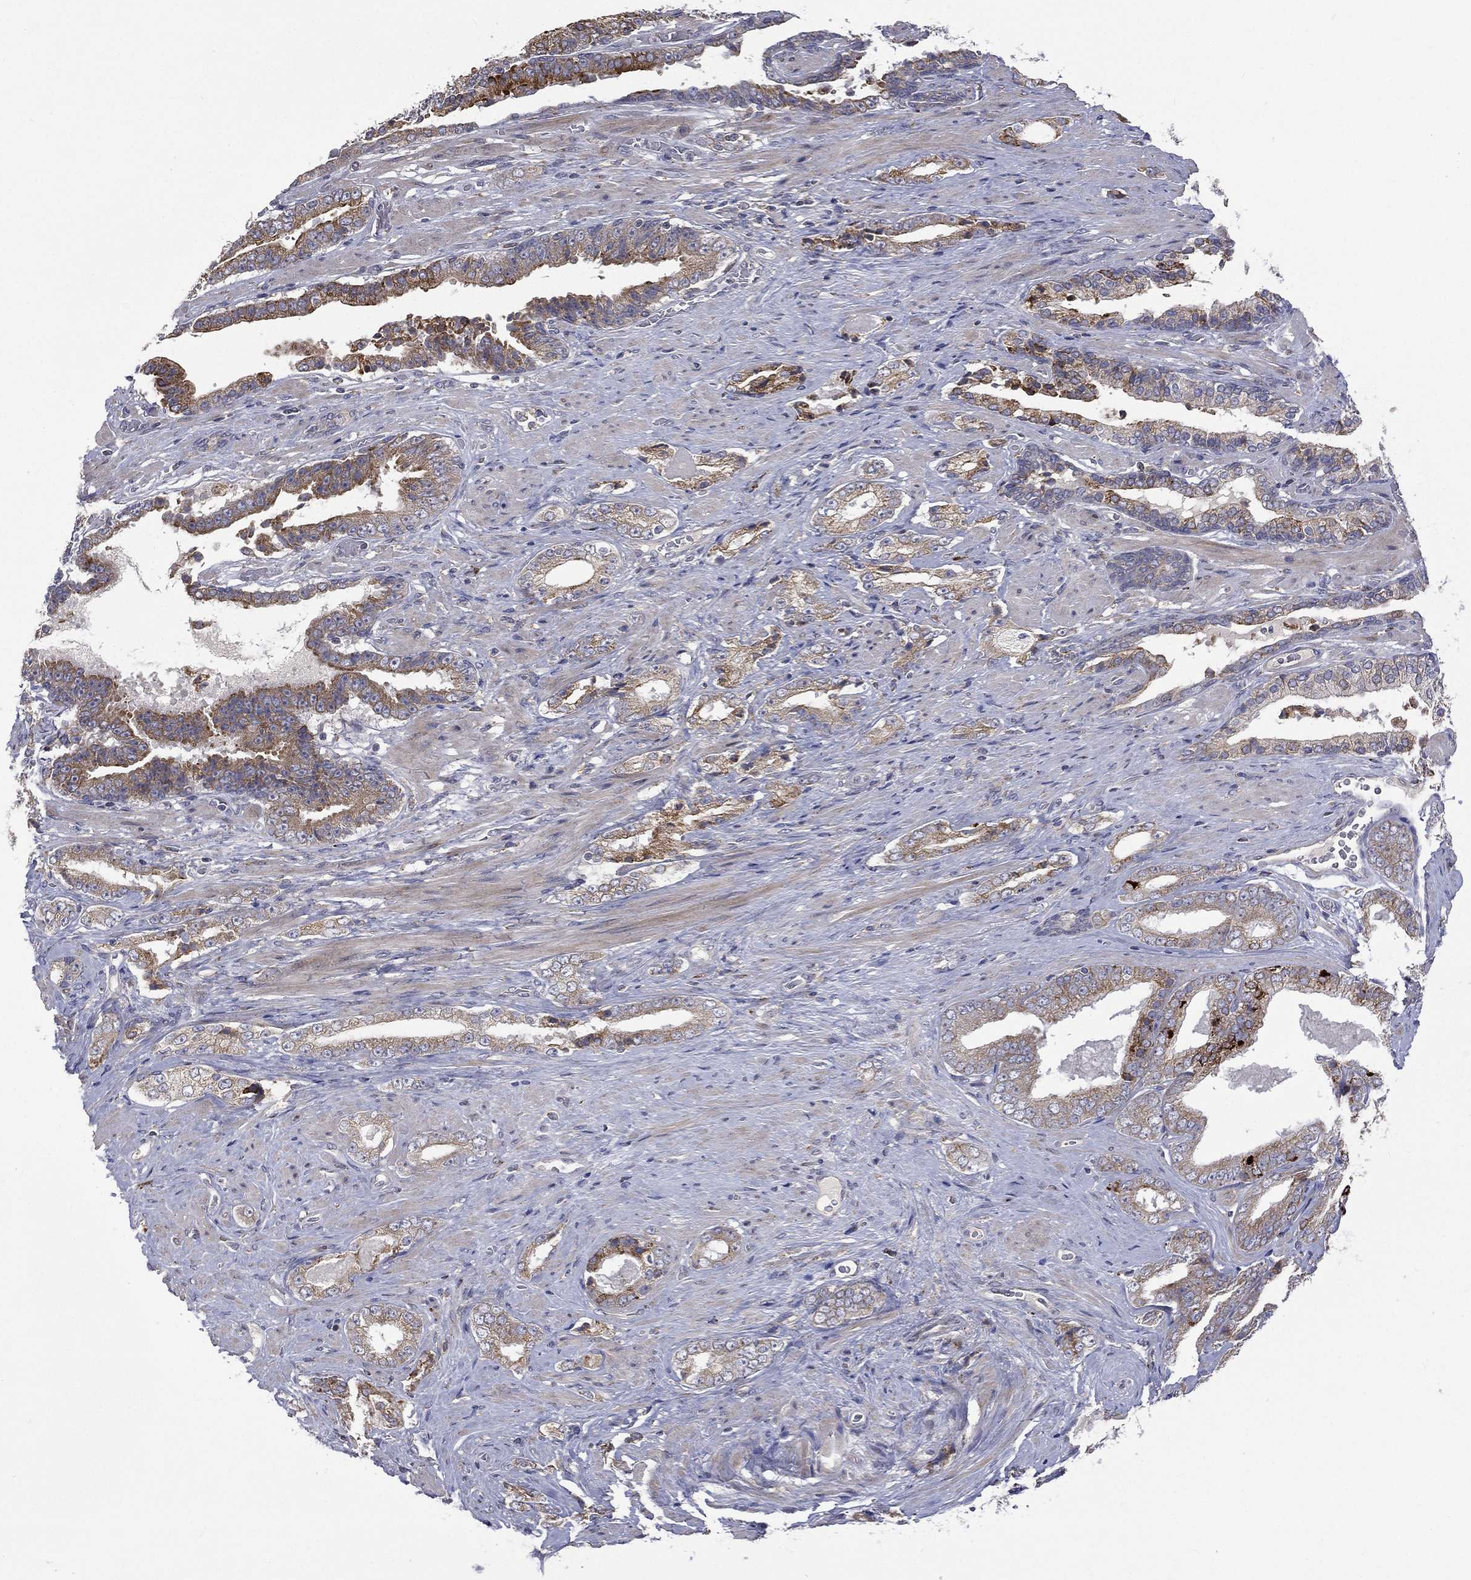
{"staining": {"intensity": "strong", "quantity": "<25%", "location": "cytoplasmic/membranous"}, "tissue": "prostate cancer", "cell_type": "Tumor cells", "image_type": "cancer", "snomed": [{"axis": "morphology", "description": "Adenocarcinoma, Low grade"}, {"axis": "topography", "description": "Prostate and seminal vesicle, NOS"}], "caption": "DAB (3,3'-diaminobenzidine) immunohistochemical staining of prostate cancer (adenocarcinoma (low-grade)) reveals strong cytoplasmic/membranous protein staining in about <25% of tumor cells.", "gene": "C20orf96", "patient": {"sex": "male", "age": 61}}